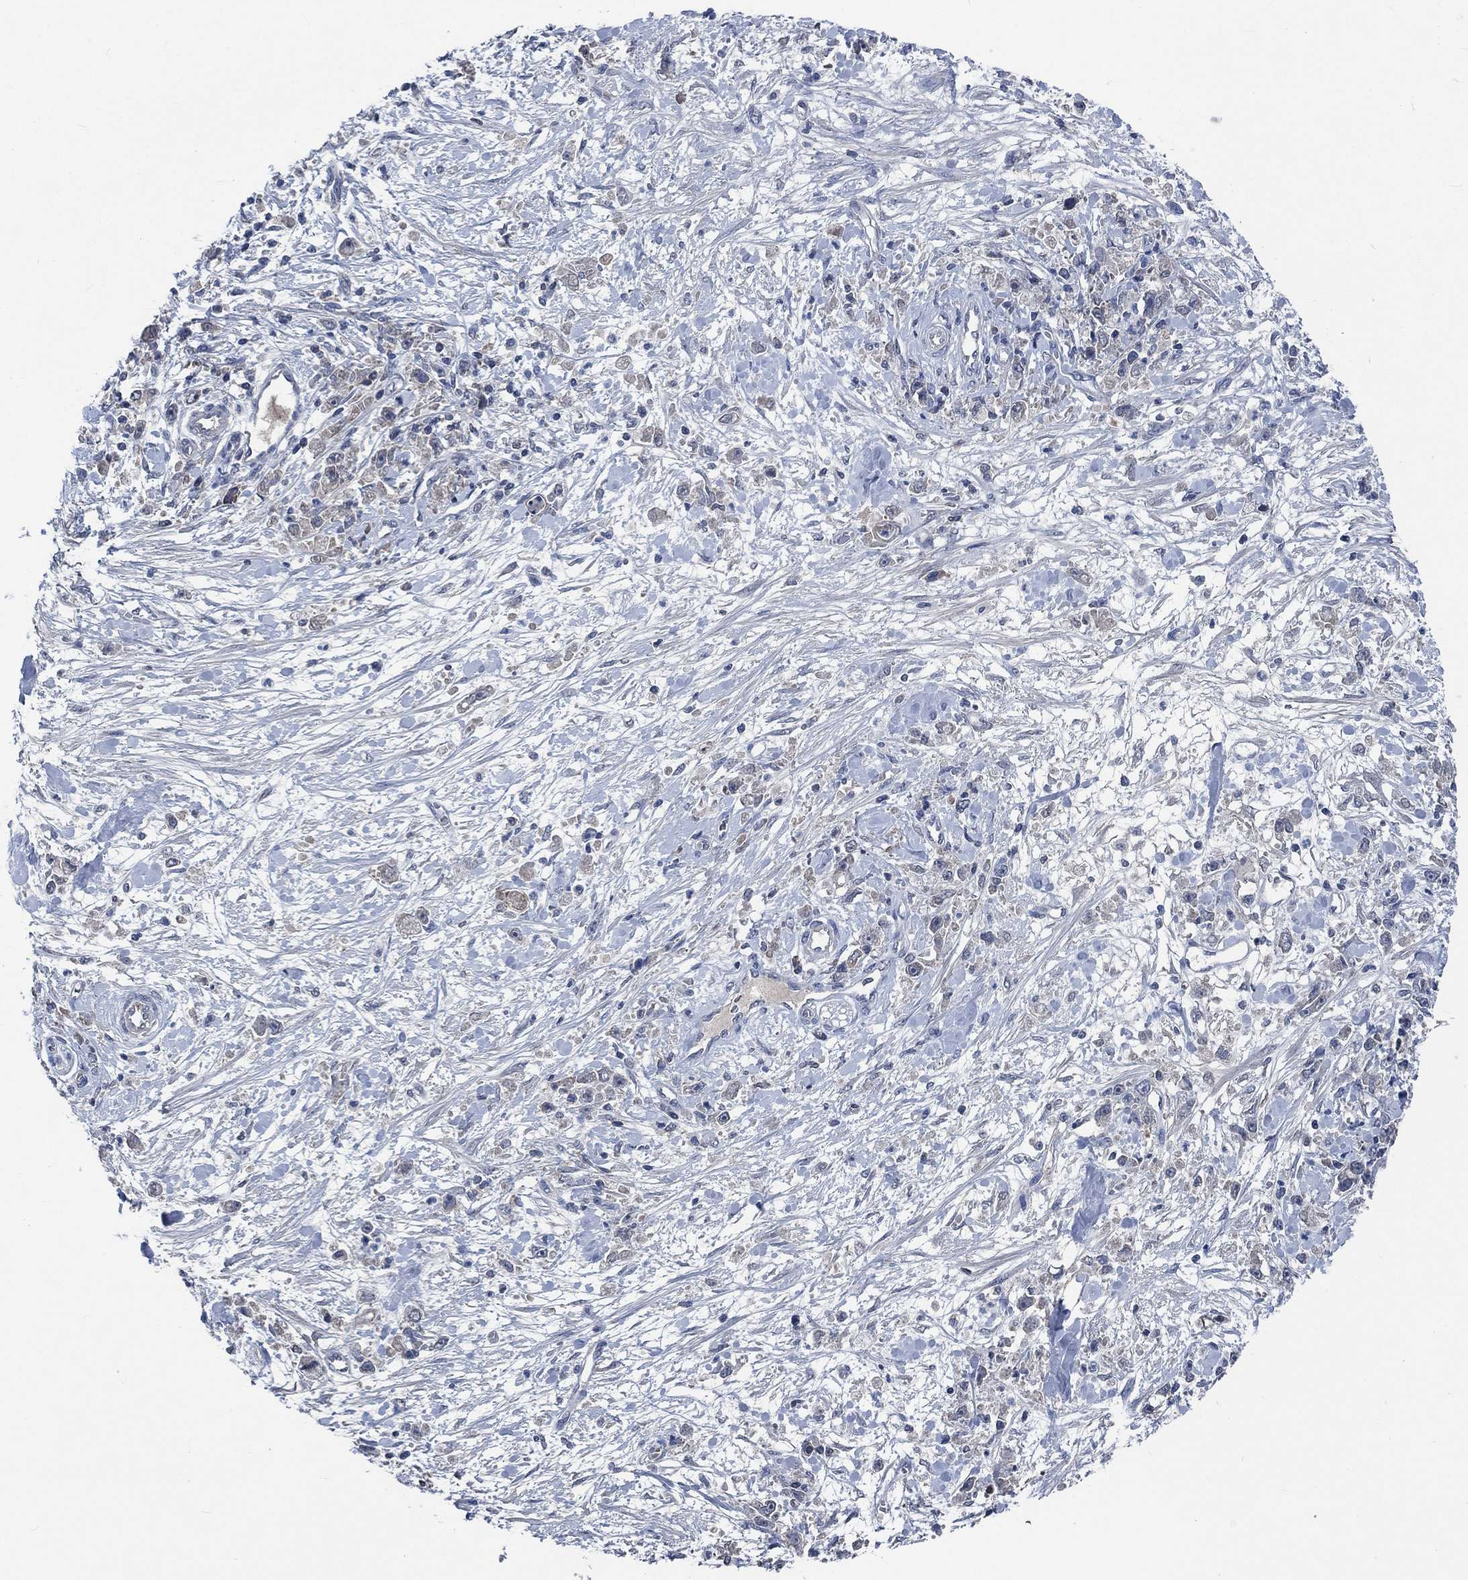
{"staining": {"intensity": "negative", "quantity": "none", "location": "none"}, "tissue": "stomach cancer", "cell_type": "Tumor cells", "image_type": "cancer", "snomed": [{"axis": "morphology", "description": "Adenocarcinoma, NOS"}, {"axis": "topography", "description": "Stomach"}], "caption": "An image of adenocarcinoma (stomach) stained for a protein exhibits no brown staining in tumor cells.", "gene": "OBSCN", "patient": {"sex": "female", "age": 59}}